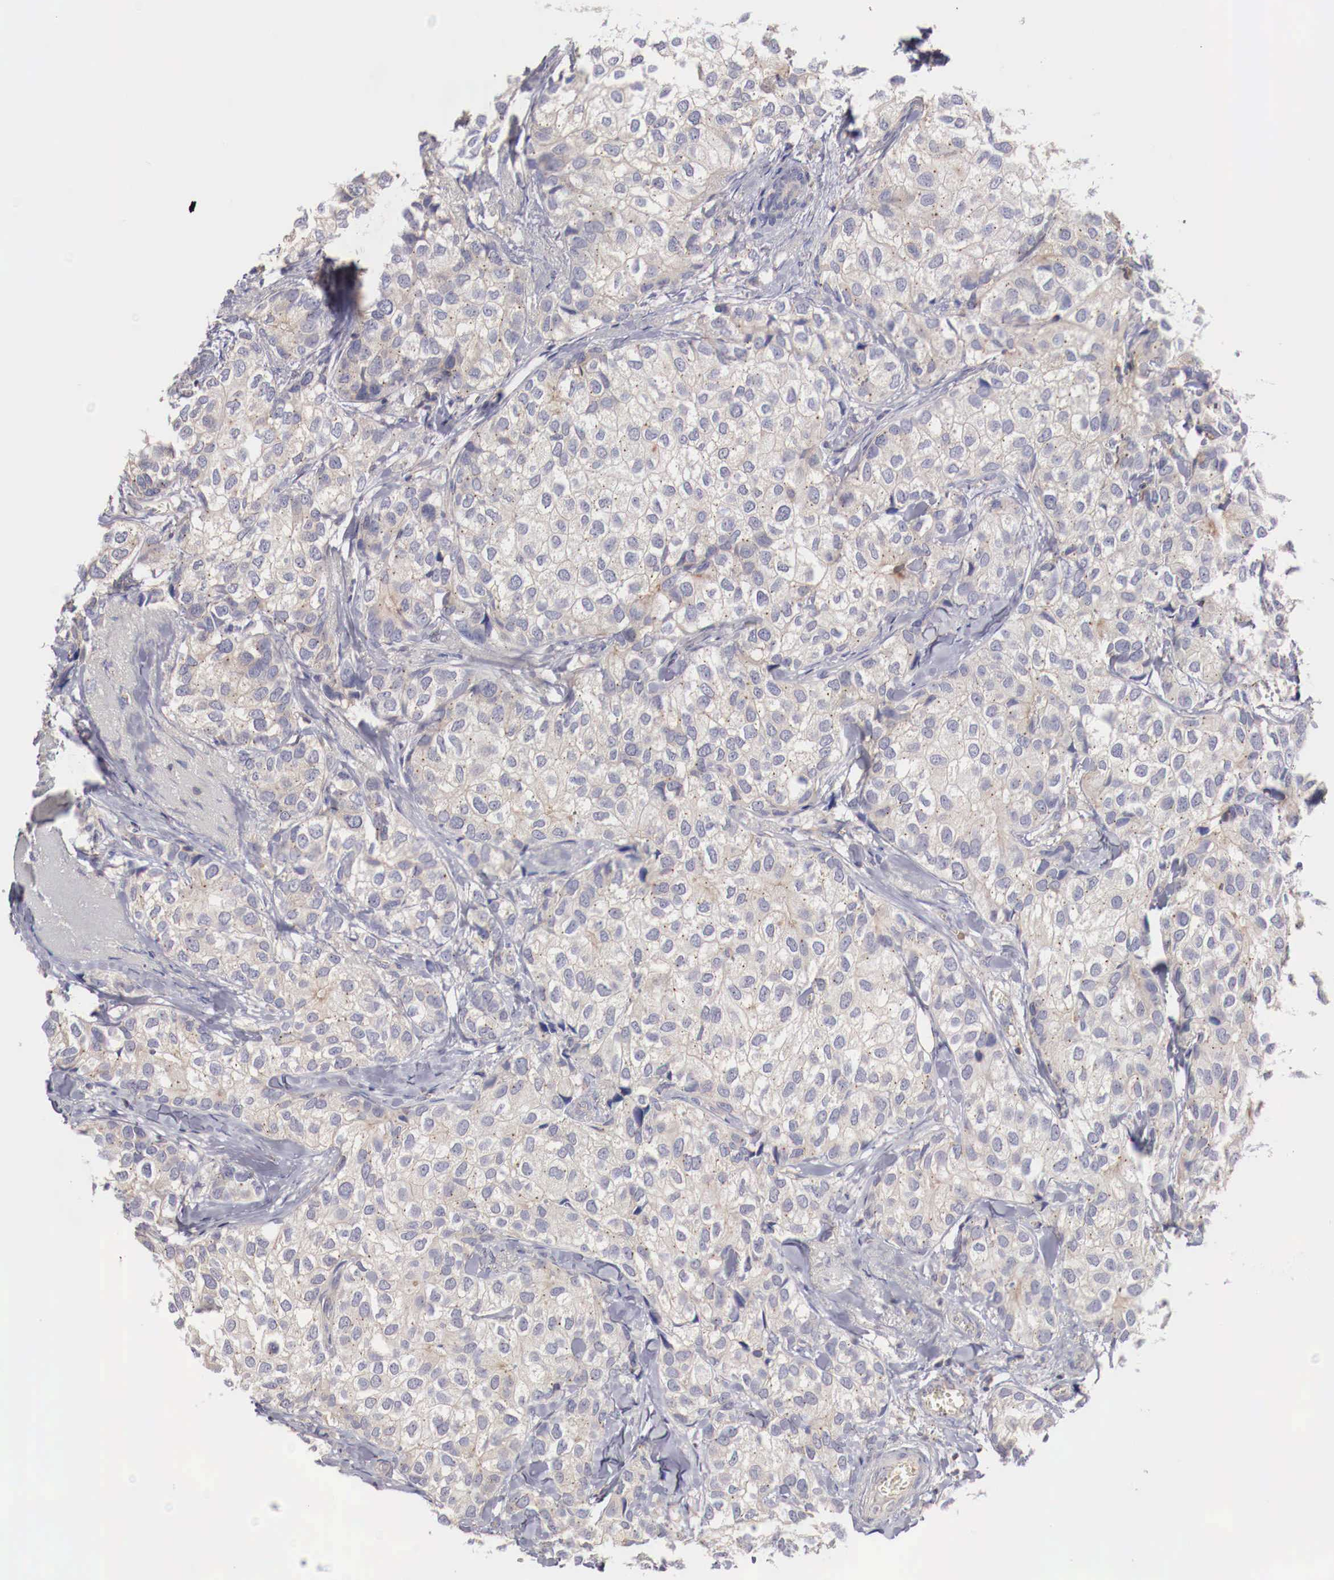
{"staining": {"intensity": "weak", "quantity": "<25%", "location": "cytoplasmic/membranous"}, "tissue": "breast cancer", "cell_type": "Tumor cells", "image_type": "cancer", "snomed": [{"axis": "morphology", "description": "Duct carcinoma"}, {"axis": "topography", "description": "Breast"}], "caption": "Infiltrating ductal carcinoma (breast) stained for a protein using immunohistochemistry exhibits no positivity tumor cells.", "gene": "PITPNA", "patient": {"sex": "female", "age": 68}}